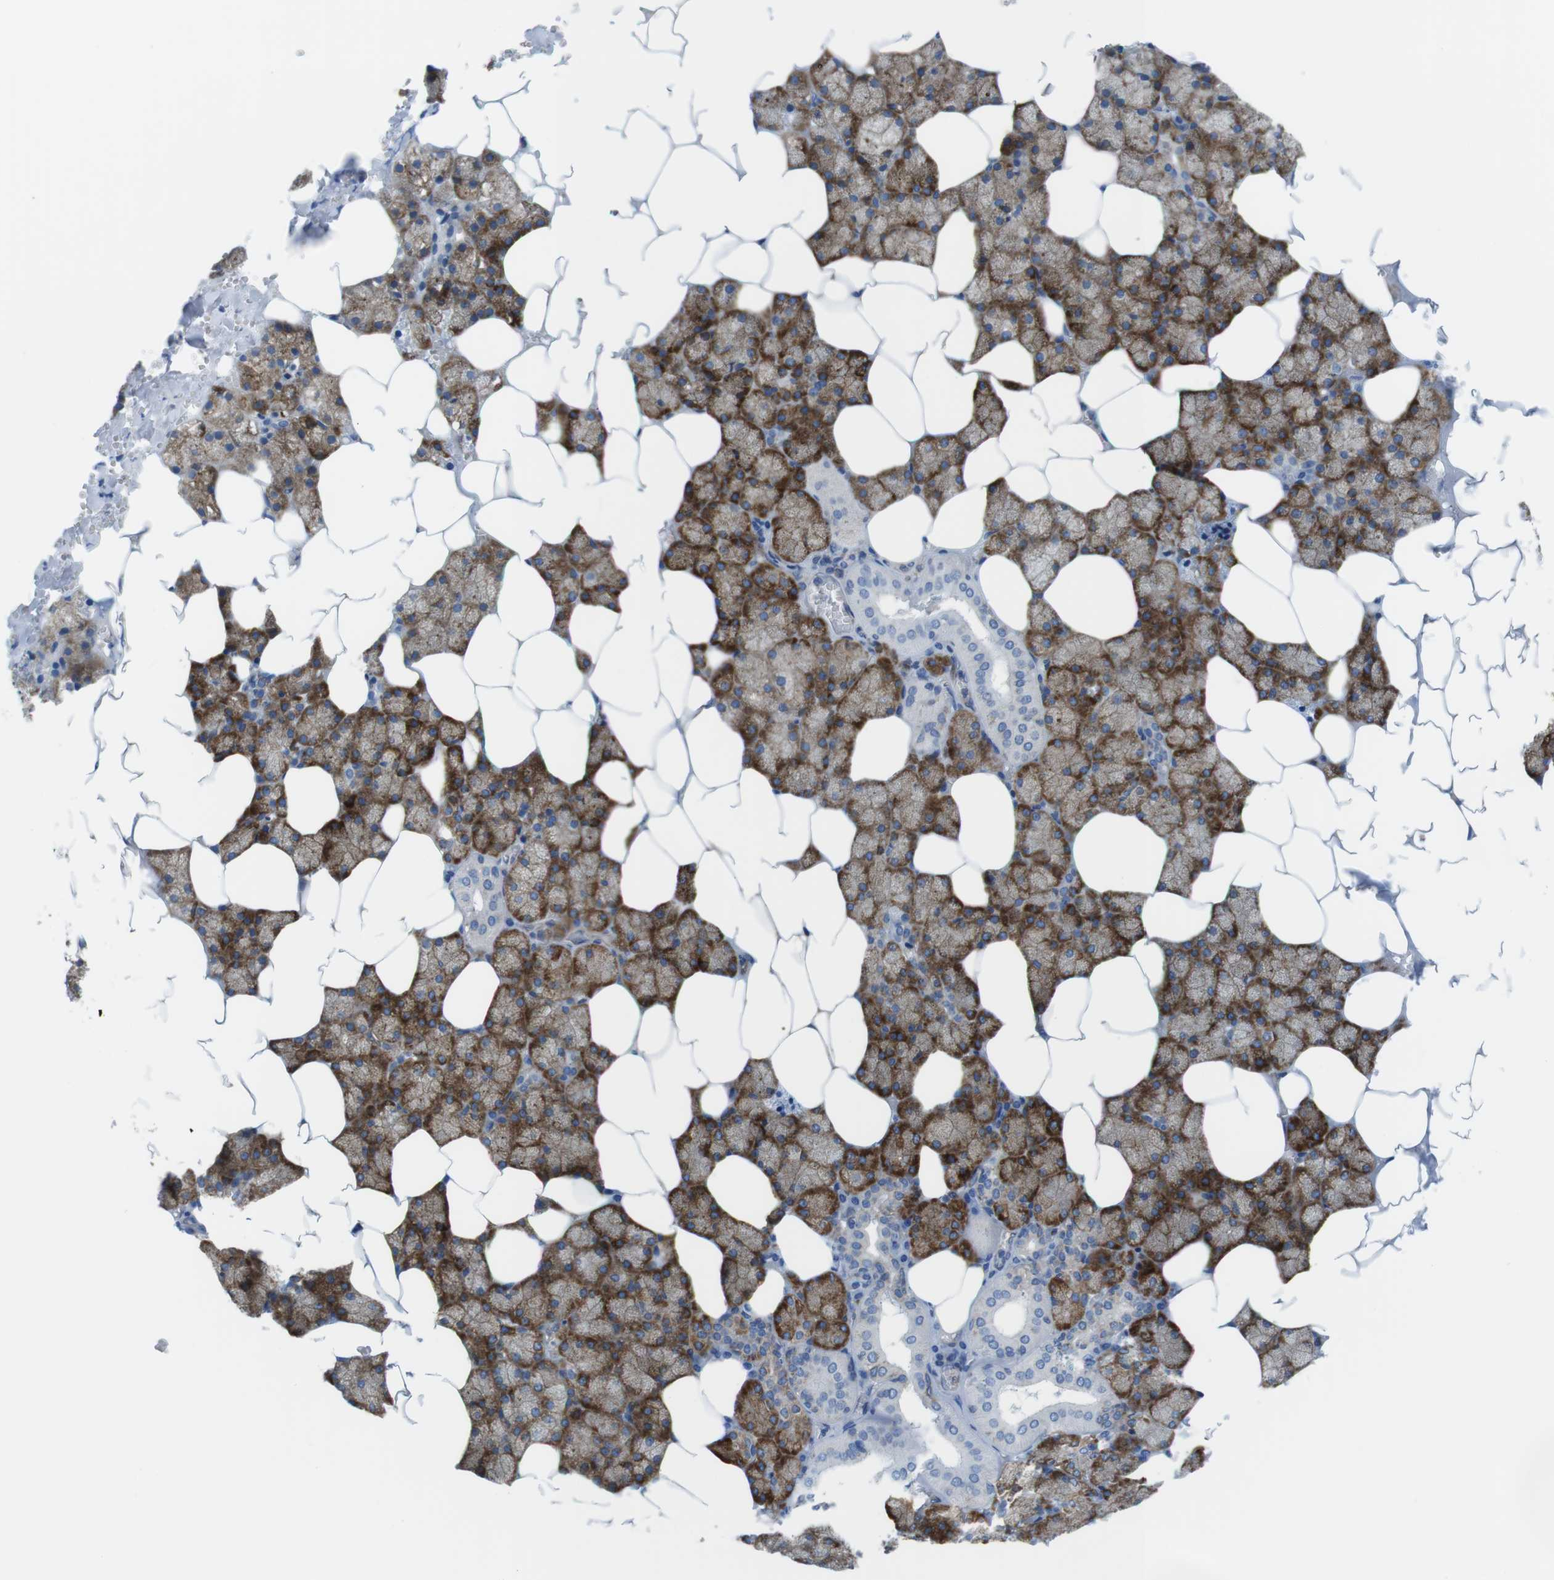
{"staining": {"intensity": "strong", "quantity": ">75%", "location": "cytoplasmic/membranous"}, "tissue": "salivary gland", "cell_type": "Glandular cells", "image_type": "normal", "snomed": [{"axis": "morphology", "description": "Normal tissue, NOS"}, {"axis": "topography", "description": "Salivary gland"}], "caption": "Strong cytoplasmic/membranous expression is appreciated in approximately >75% of glandular cells in normal salivary gland. (DAB = brown stain, brightfield microscopy at high magnification).", "gene": "DIAPH2", "patient": {"sex": "male", "age": 62}}